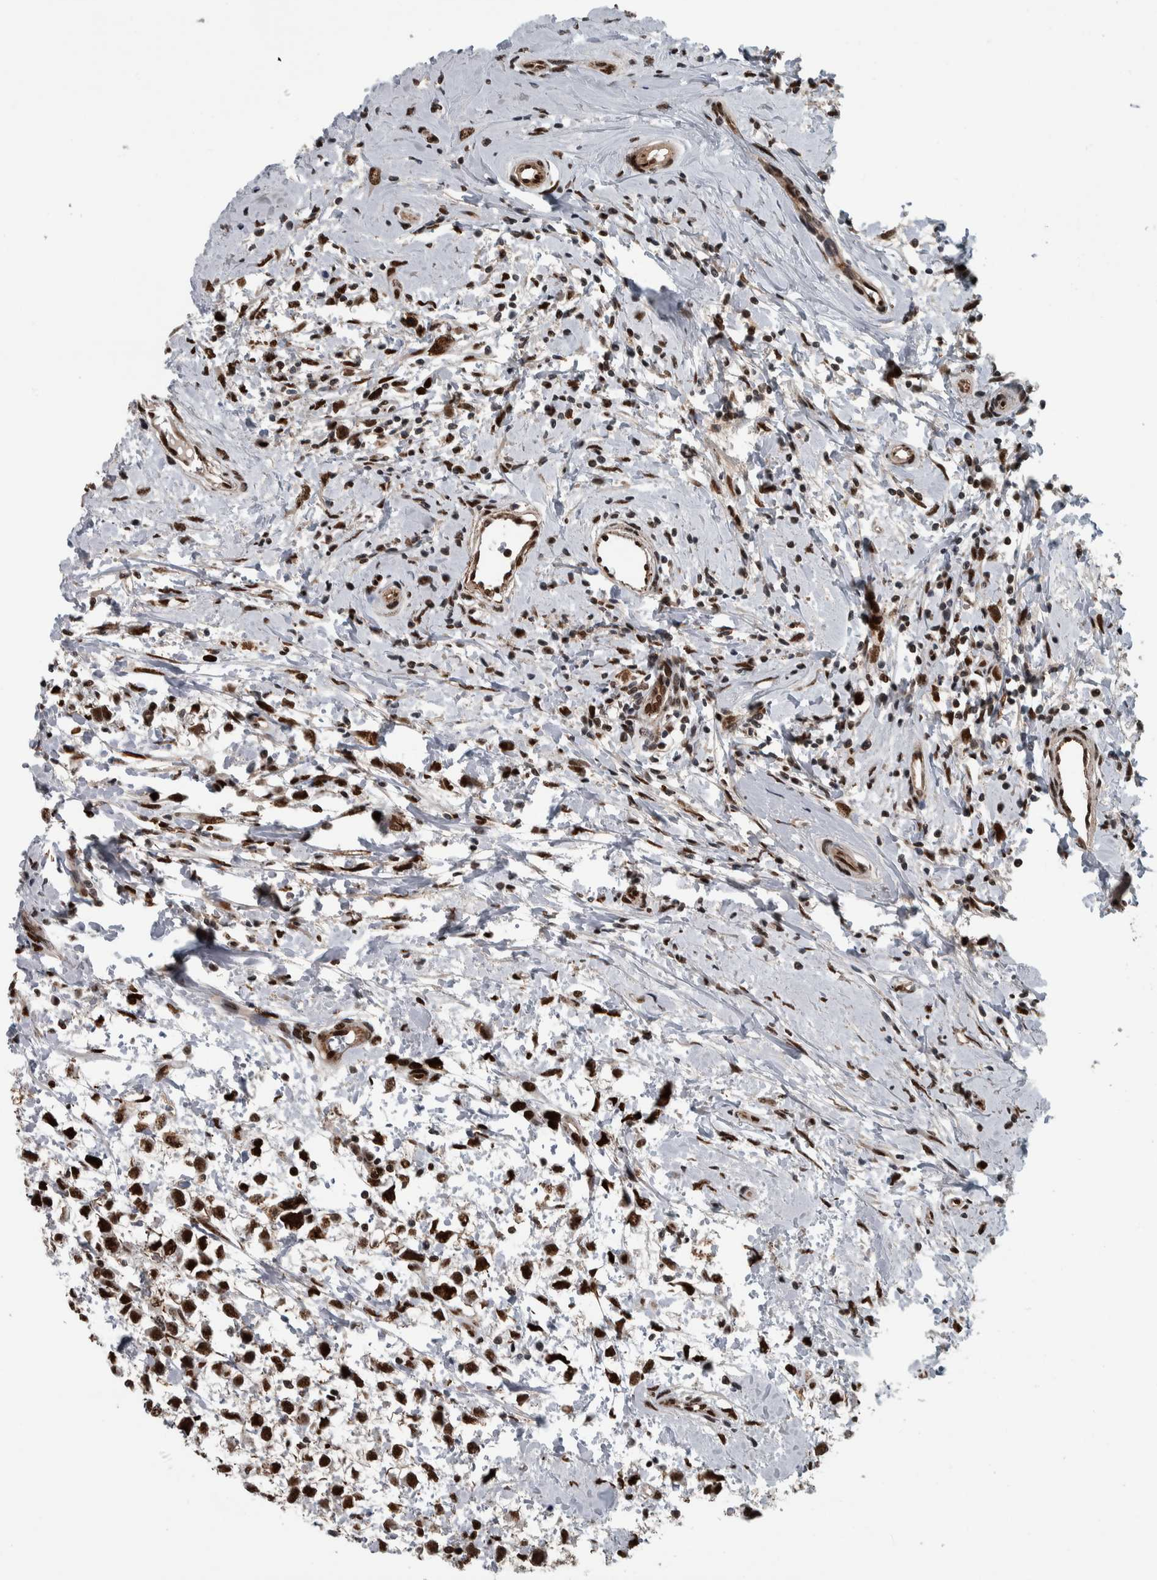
{"staining": {"intensity": "strong", "quantity": ">75%", "location": "nuclear"}, "tissue": "testis cancer", "cell_type": "Tumor cells", "image_type": "cancer", "snomed": [{"axis": "morphology", "description": "Seminoma, NOS"}, {"axis": "morphology", "description": "Carcinoma, Embryonal, NOS"}, {"axis": "topography", "description": "Testis"}], "caption": "This is a histology image of IHC staining of testis cancer, which shows strong expression in the nuclear of tumor cells.", "gene": "FAM135B", "patient": {"sex": "male", "age": 51}}